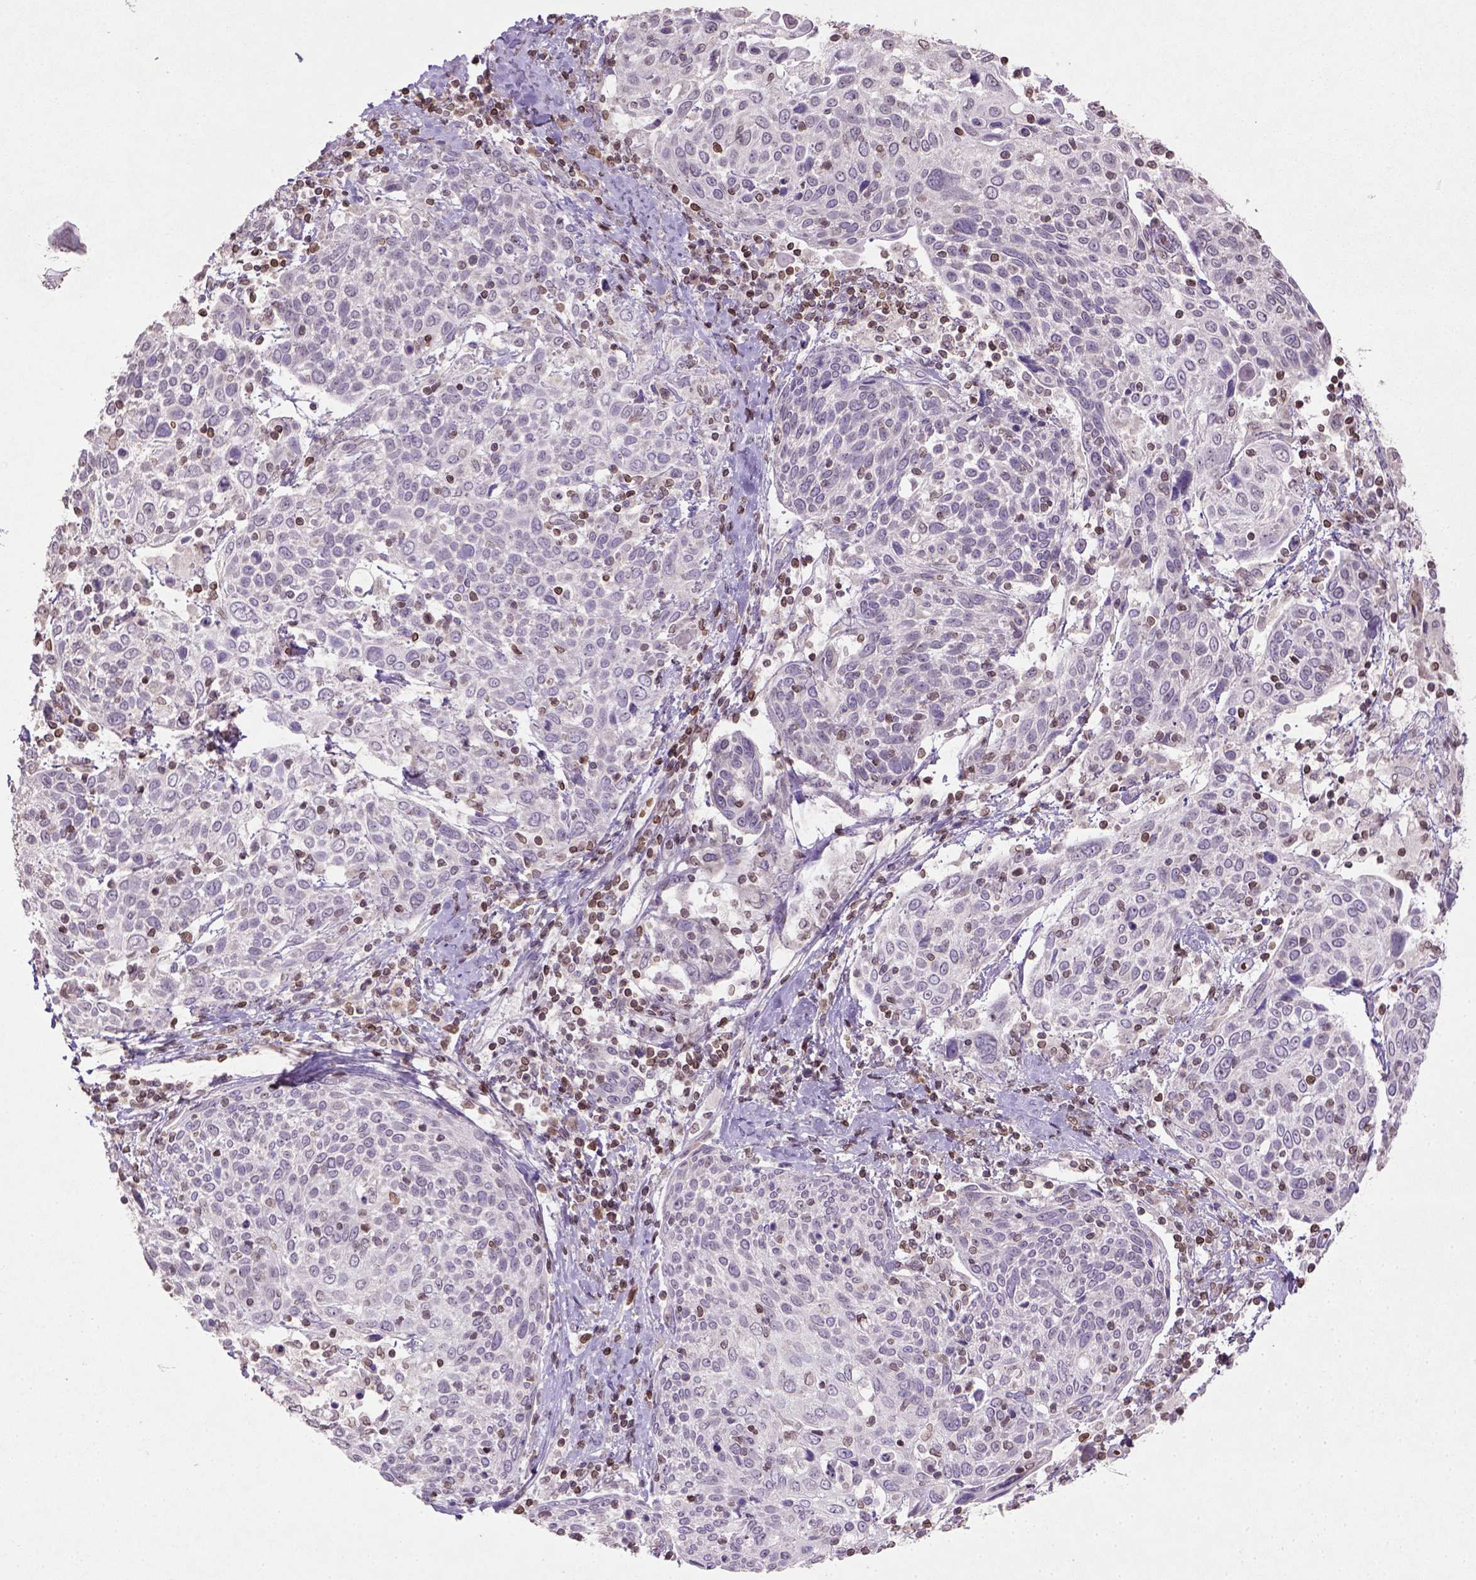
{"staining": {"intensity": "negative", "quantity": "none", "location": "none"}, "tissue": "cervical cancer", "cell_type": "Tumor cells", "image_type": "cancer", "snomed": [{"axis": "morphology", "description": "Squamous cell carcinoma, NOS"}, {"axis": "topography", "description": "Cervix"}], "caption": "Tumor cells are negative for protein expression in human squamous cell carcinoma (cervical).", "gene": "NUDT3", "patient": {"sex": "female", "age": 61}}